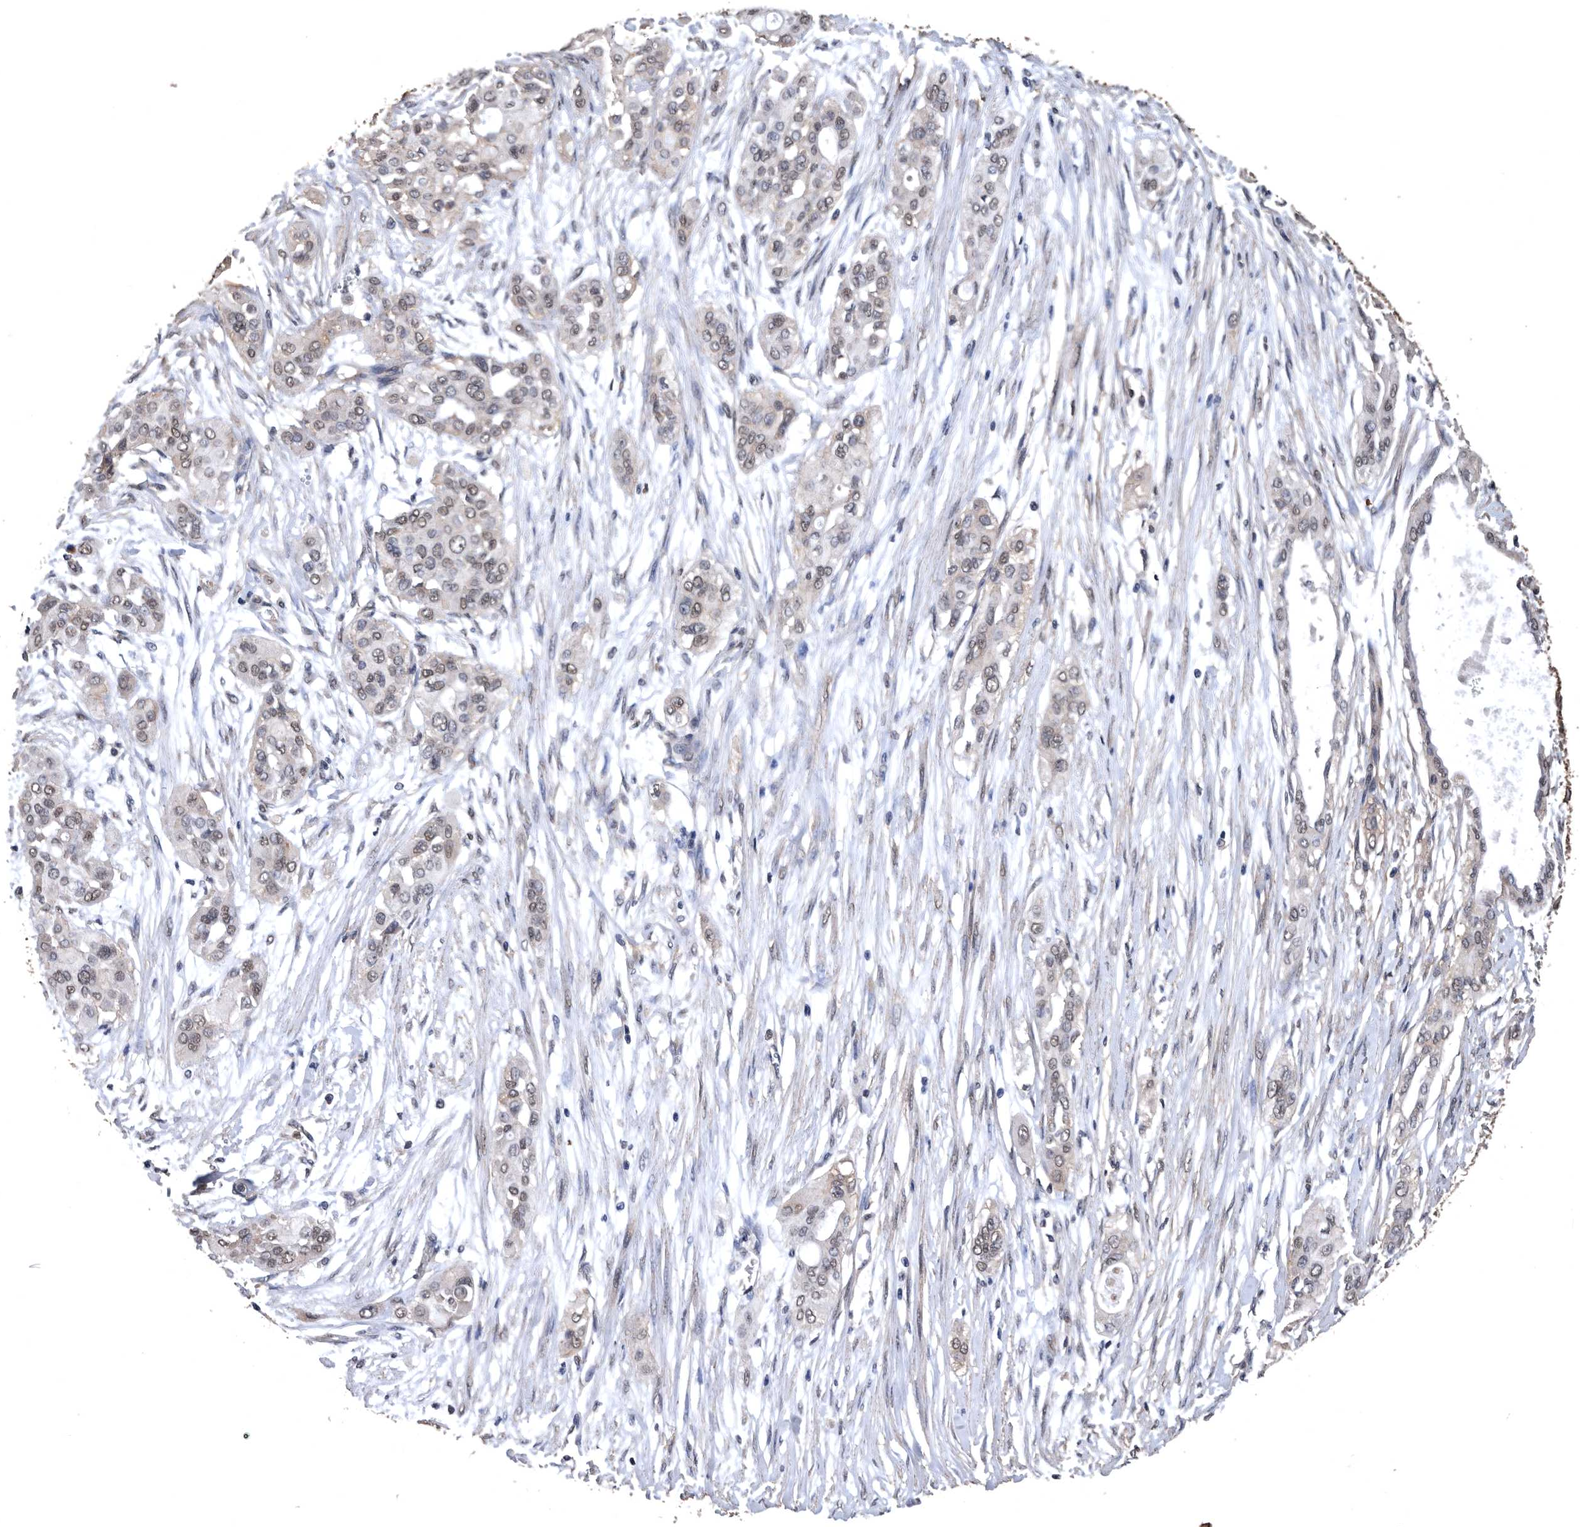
{"staining": {"intensity": "weak", "quantity": "25%-75%", "location": "cytoplasmic/membranous,nuclear"}, "tissue": "pancreatic cancer", "cell_type": "Tumor cells", "image_type": "cancer", "snomed": [{"axis": "morphology", "description": "Adenocarcinoma, NOS"}, {"axis": "topography", "description": "Pancreas"}], "caption": "Immunohistochemistry (IHC) photomicrograph of neoplastic tissue: human pancreatic cancer stained using immunohistochemistry displays low levels of weak protein expression localized specifically in the cytoplasmic/membranous and nuclear of tumor cells, appearing as a cytoplasmic/membranous and nuclear brown color.", "gene": "NRBP1", "patient": {"sex": "female", "age": 60}}